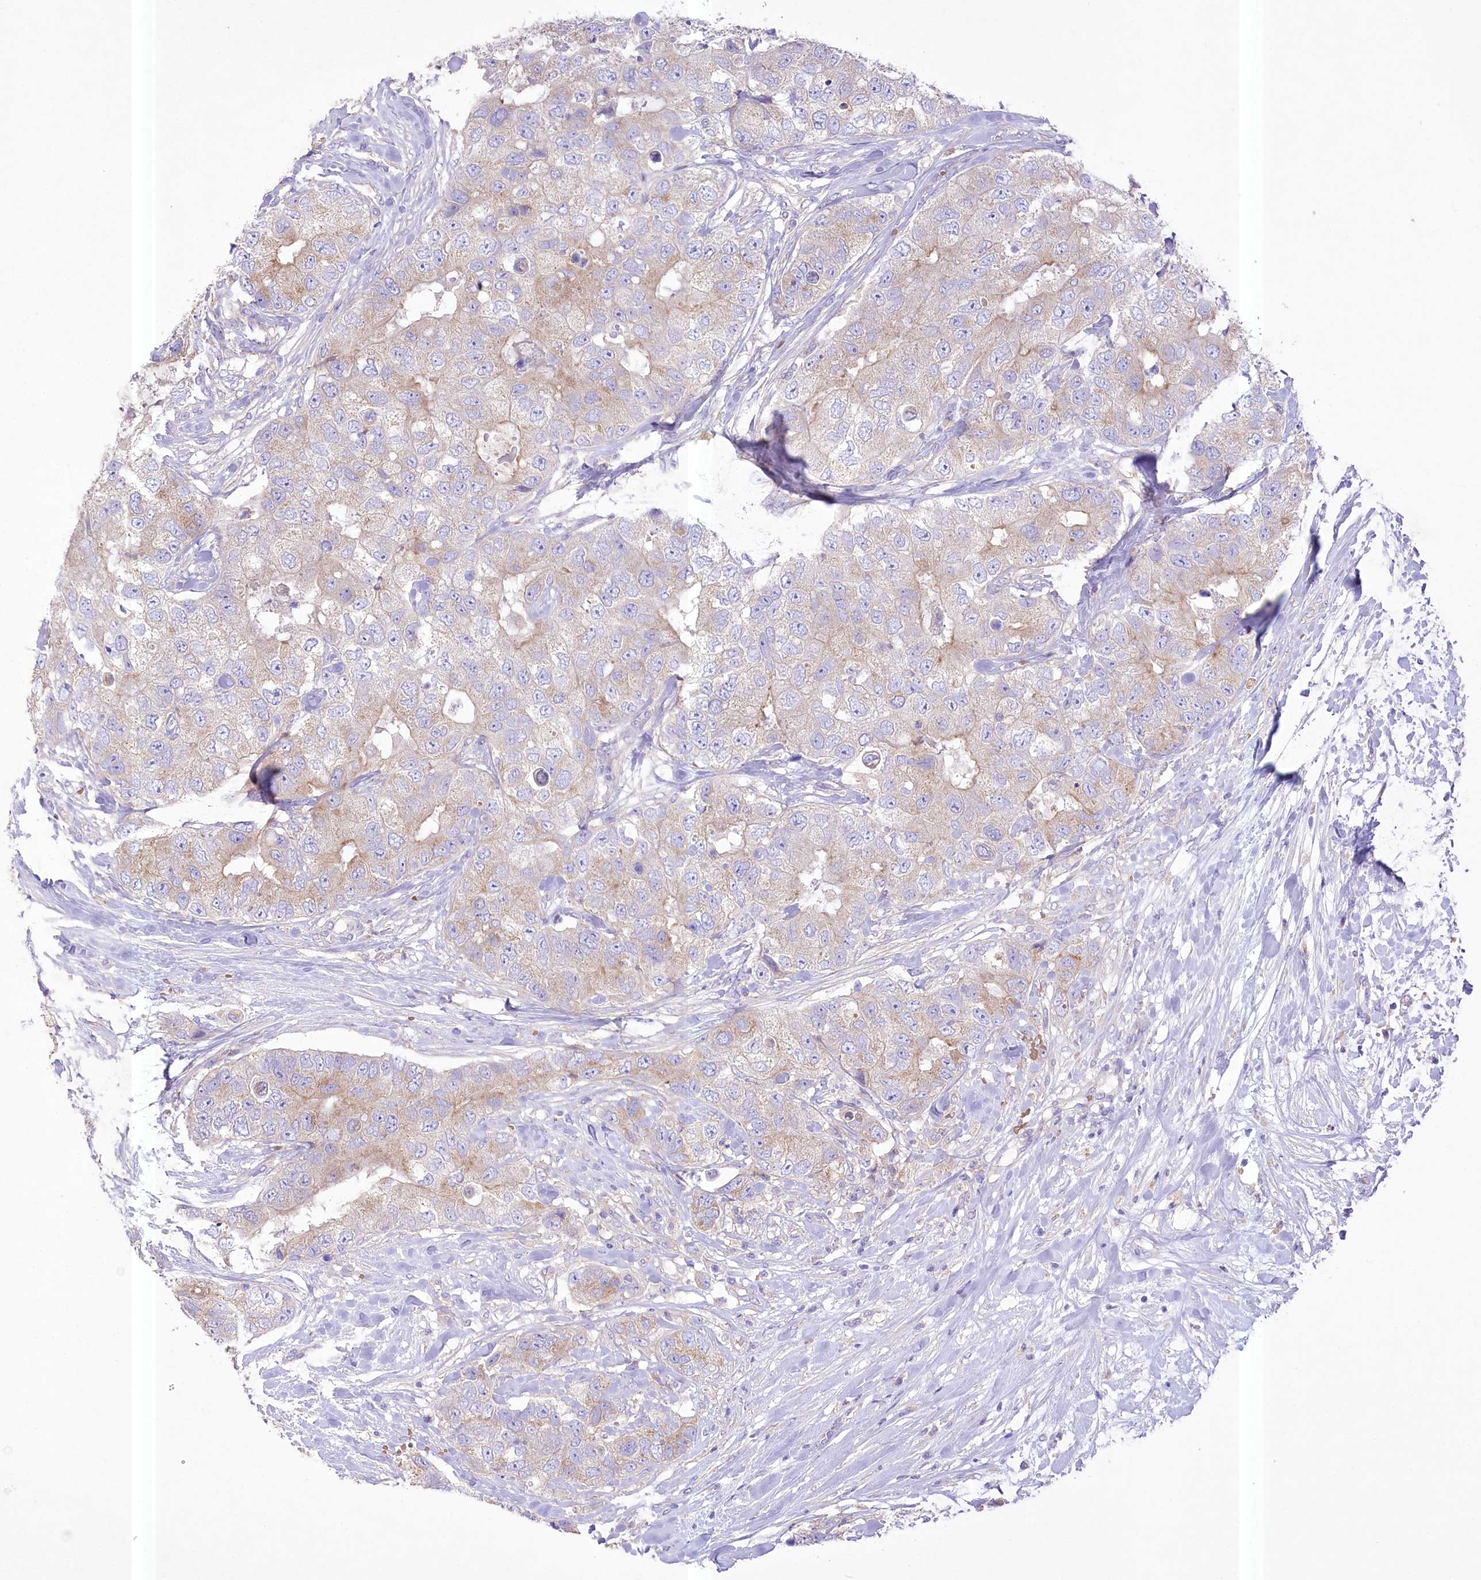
{"staining": {"intensity": "weak", "quantity": "25%-75%", "location": "cytoplasmic/membranous"}, "tissue": "breast cancer", "cell_type": "Tumor cells", "image_type": "cancer", "snomed": [{"axis": "morphology", "description": "Duct carcinoma"}, {"axis": "topography", "description": "Breast"}], "caption": "Breast invasive ductal carcinoma tissue demonstrates weak cytoplasmic/membranous positivity in about 25%-75% of tumor cells, visualized by immunohistochemistry. (DAB IHC, brown staining for protein, blue staining for nuclei).", "gene": "PRSS53", "patient": {"sex": "female", "age": 62}}